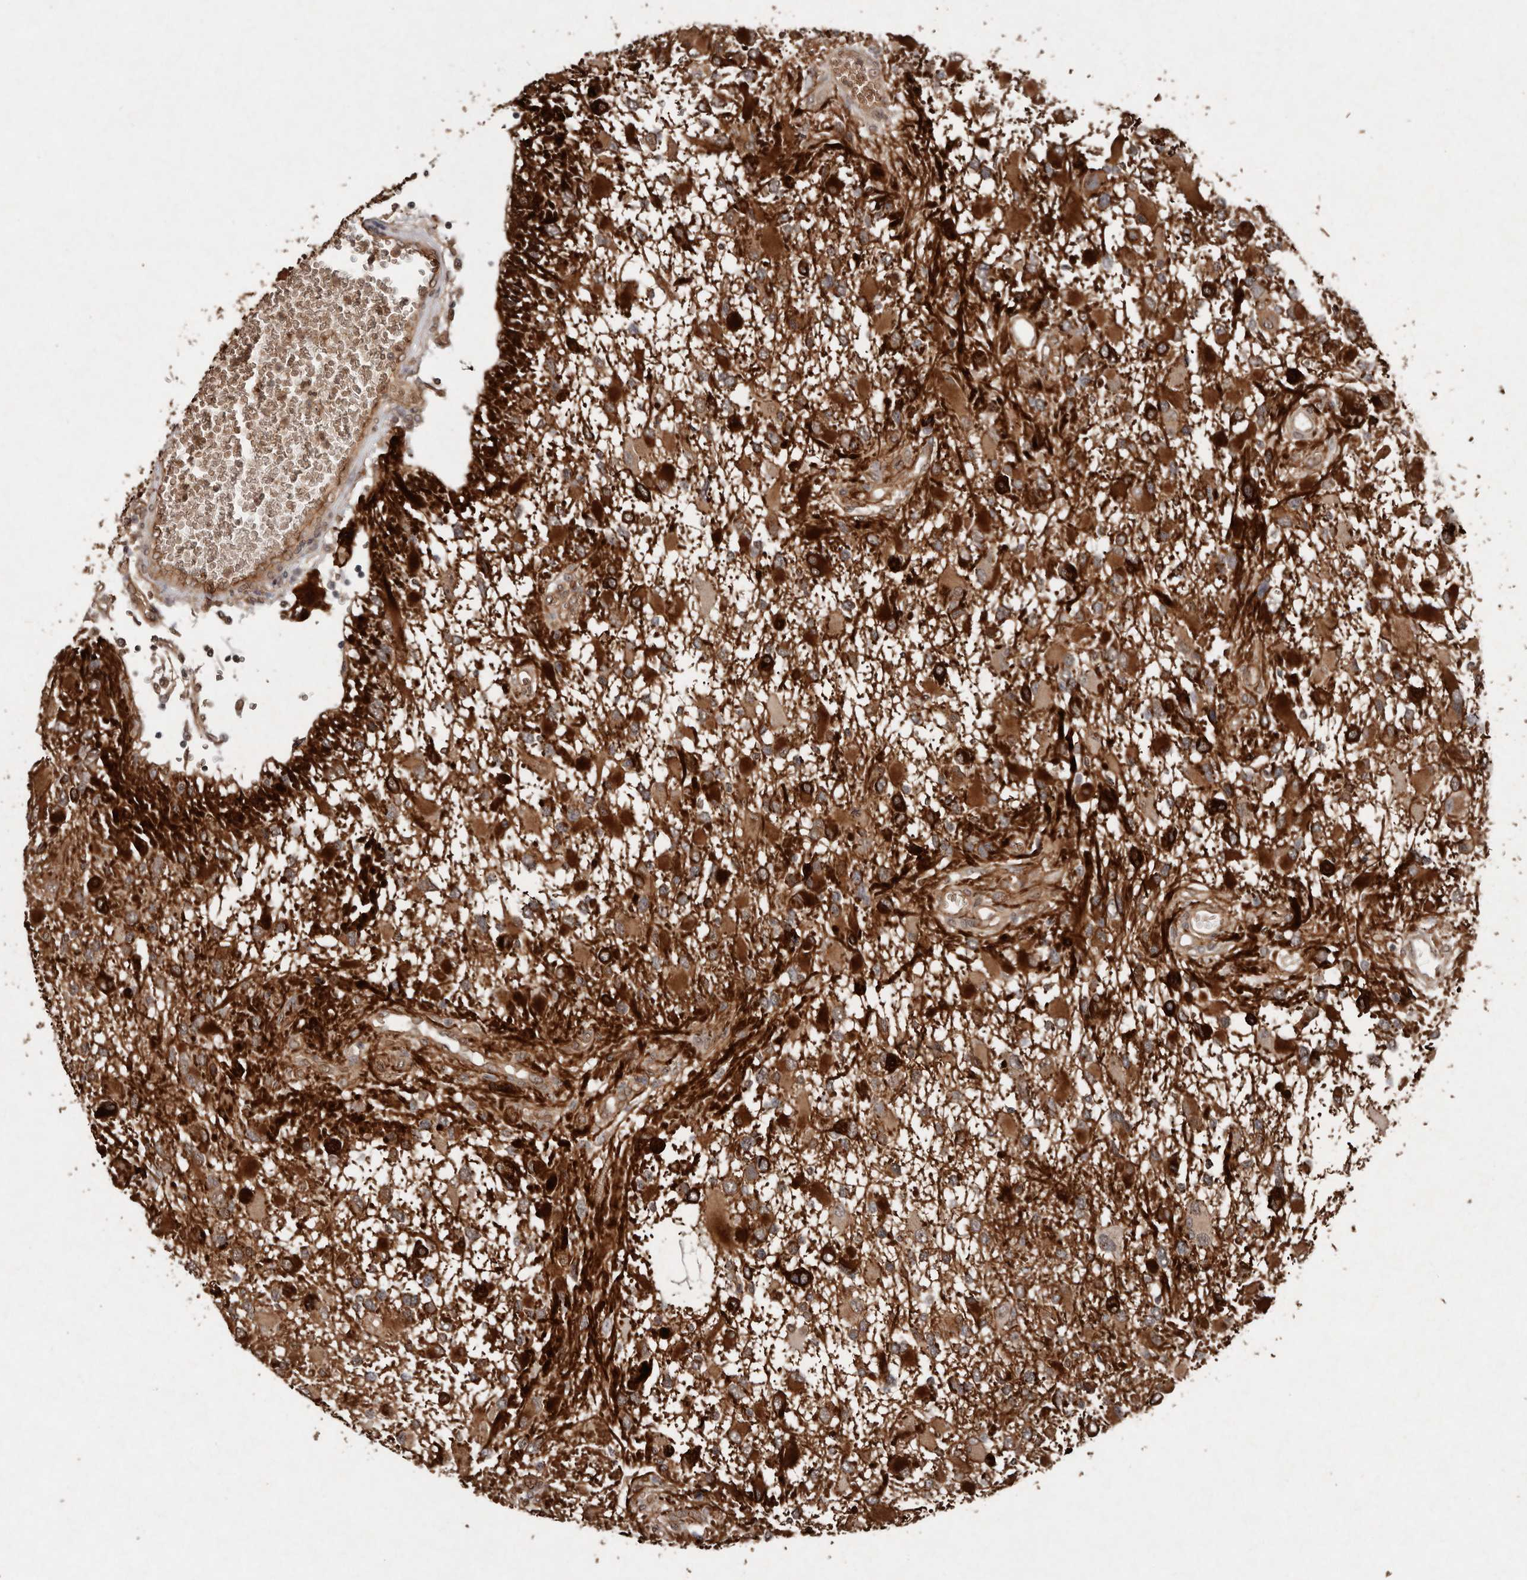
{"staining": {"intensity": "strong", "quantity": ">75%", "location": "cytoplasmic/membranous"}, "tissue": "glioma", "cell_type": "Tumor cells", "image_type": "cancer", "snomed": [{"axis": "morphology", "description": "Glioma, malignant, High grade"}, {"axis": "topography", "description": "Brain"}], "caption": "The histopathology image reveals staining of glioma, revealing strong cytoplasmic/membranous protein expression (brown color) within tumor cells. (DAB IHC with brightfield microscopy, high magnification).", "gene": "DIP2C", "patient": {"sex": "male", "age": 53}}